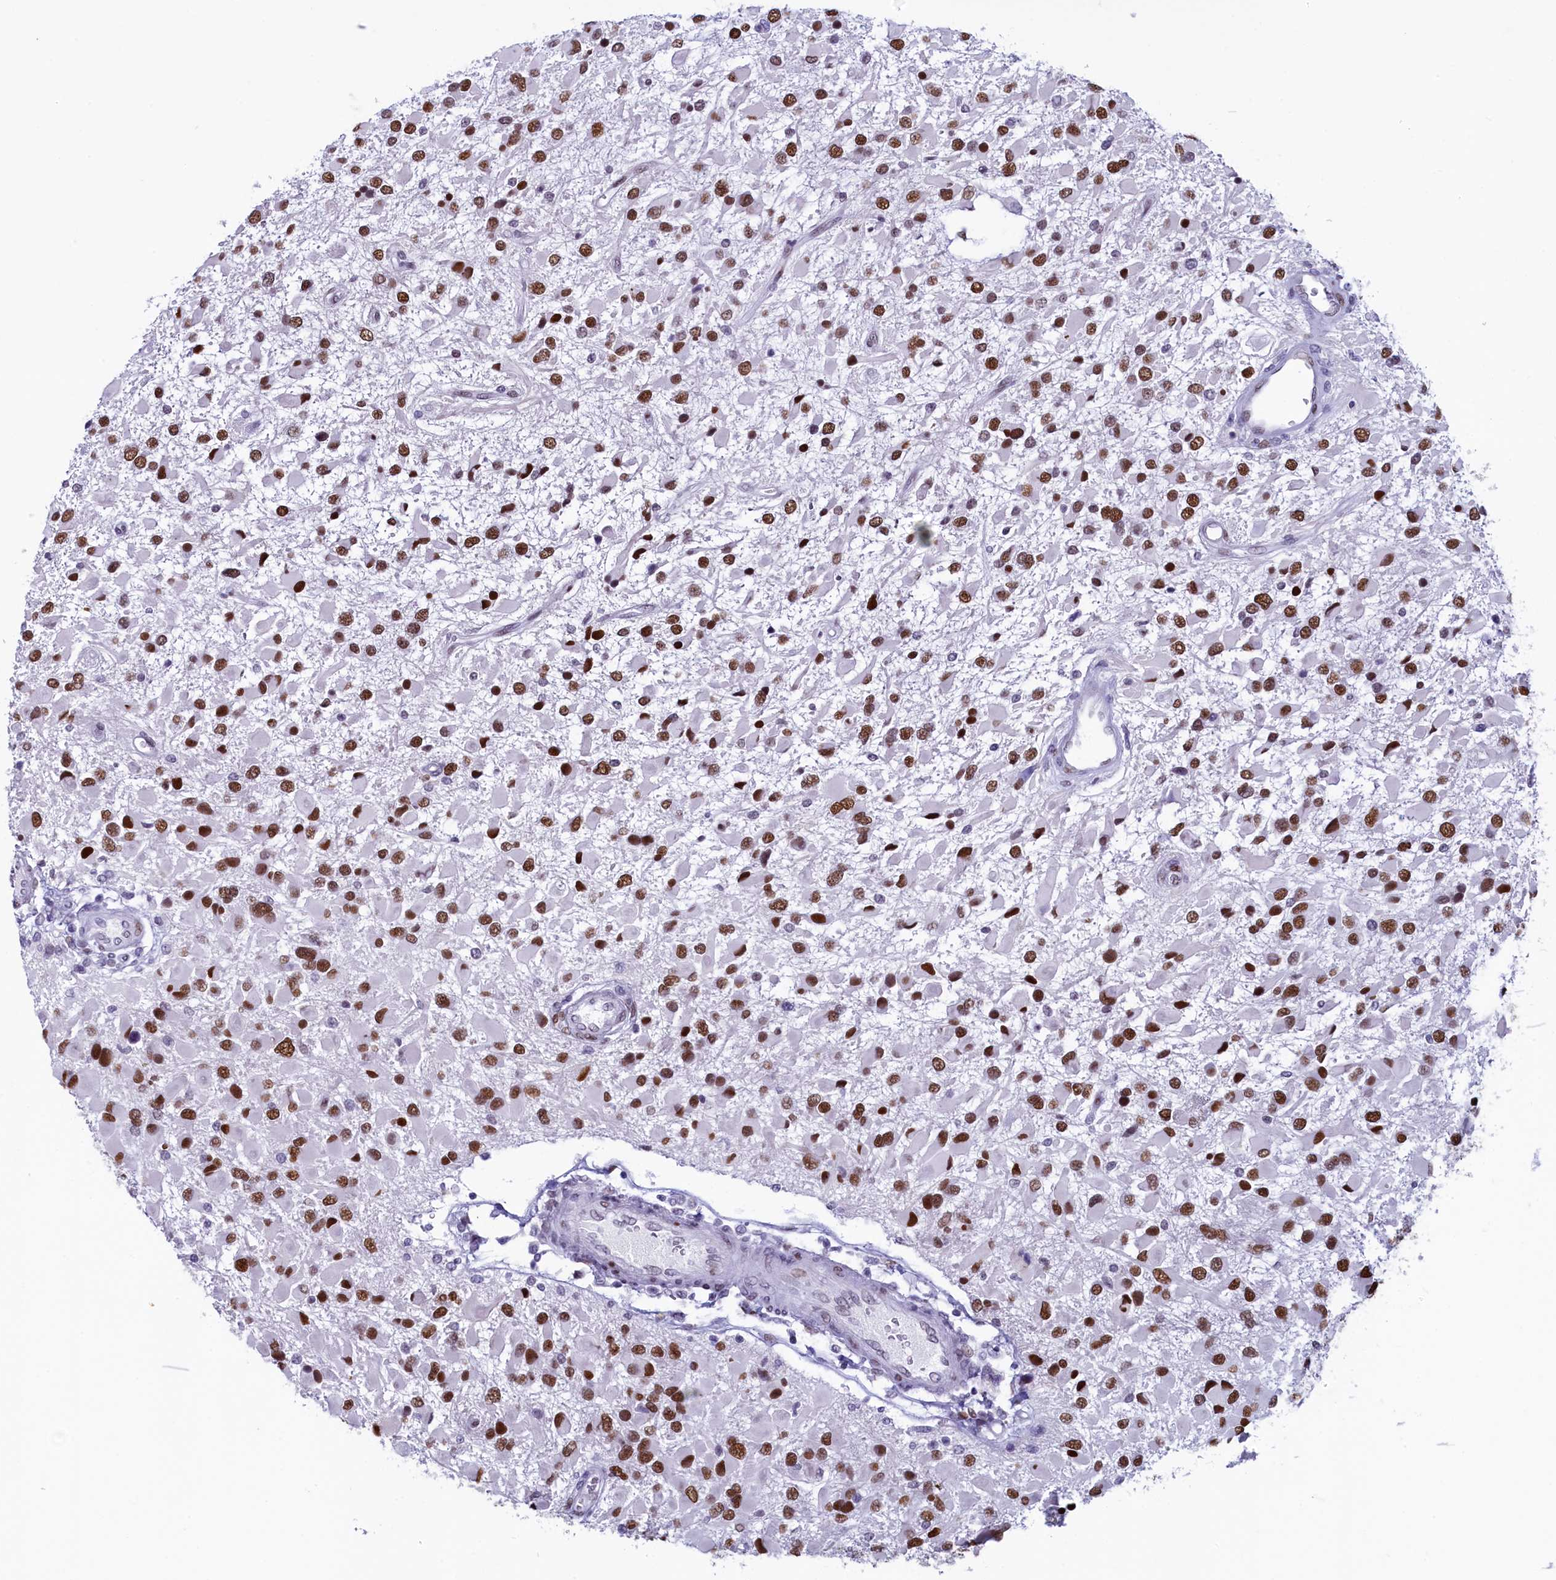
{"staining": {"intensity": "strong", "quantity": ">75%", "location": "nuclear"}, "tissue": "glioma", "cell_type": "Tumor cells", "image_type": "cancer", "snomed": [{"axis": "morphology", "description": "Glioma, malignant, High grade"}, {"axis": "topography", "description": "Brain"}], "caption": "Human high-grade glioma (malignant) stained for a protein (brown) demonstrates strong nuclear positive staining in about >75% of tumor cells.", "gene": "SUGP2", "patient": {"sex": "male", "age": 53}}